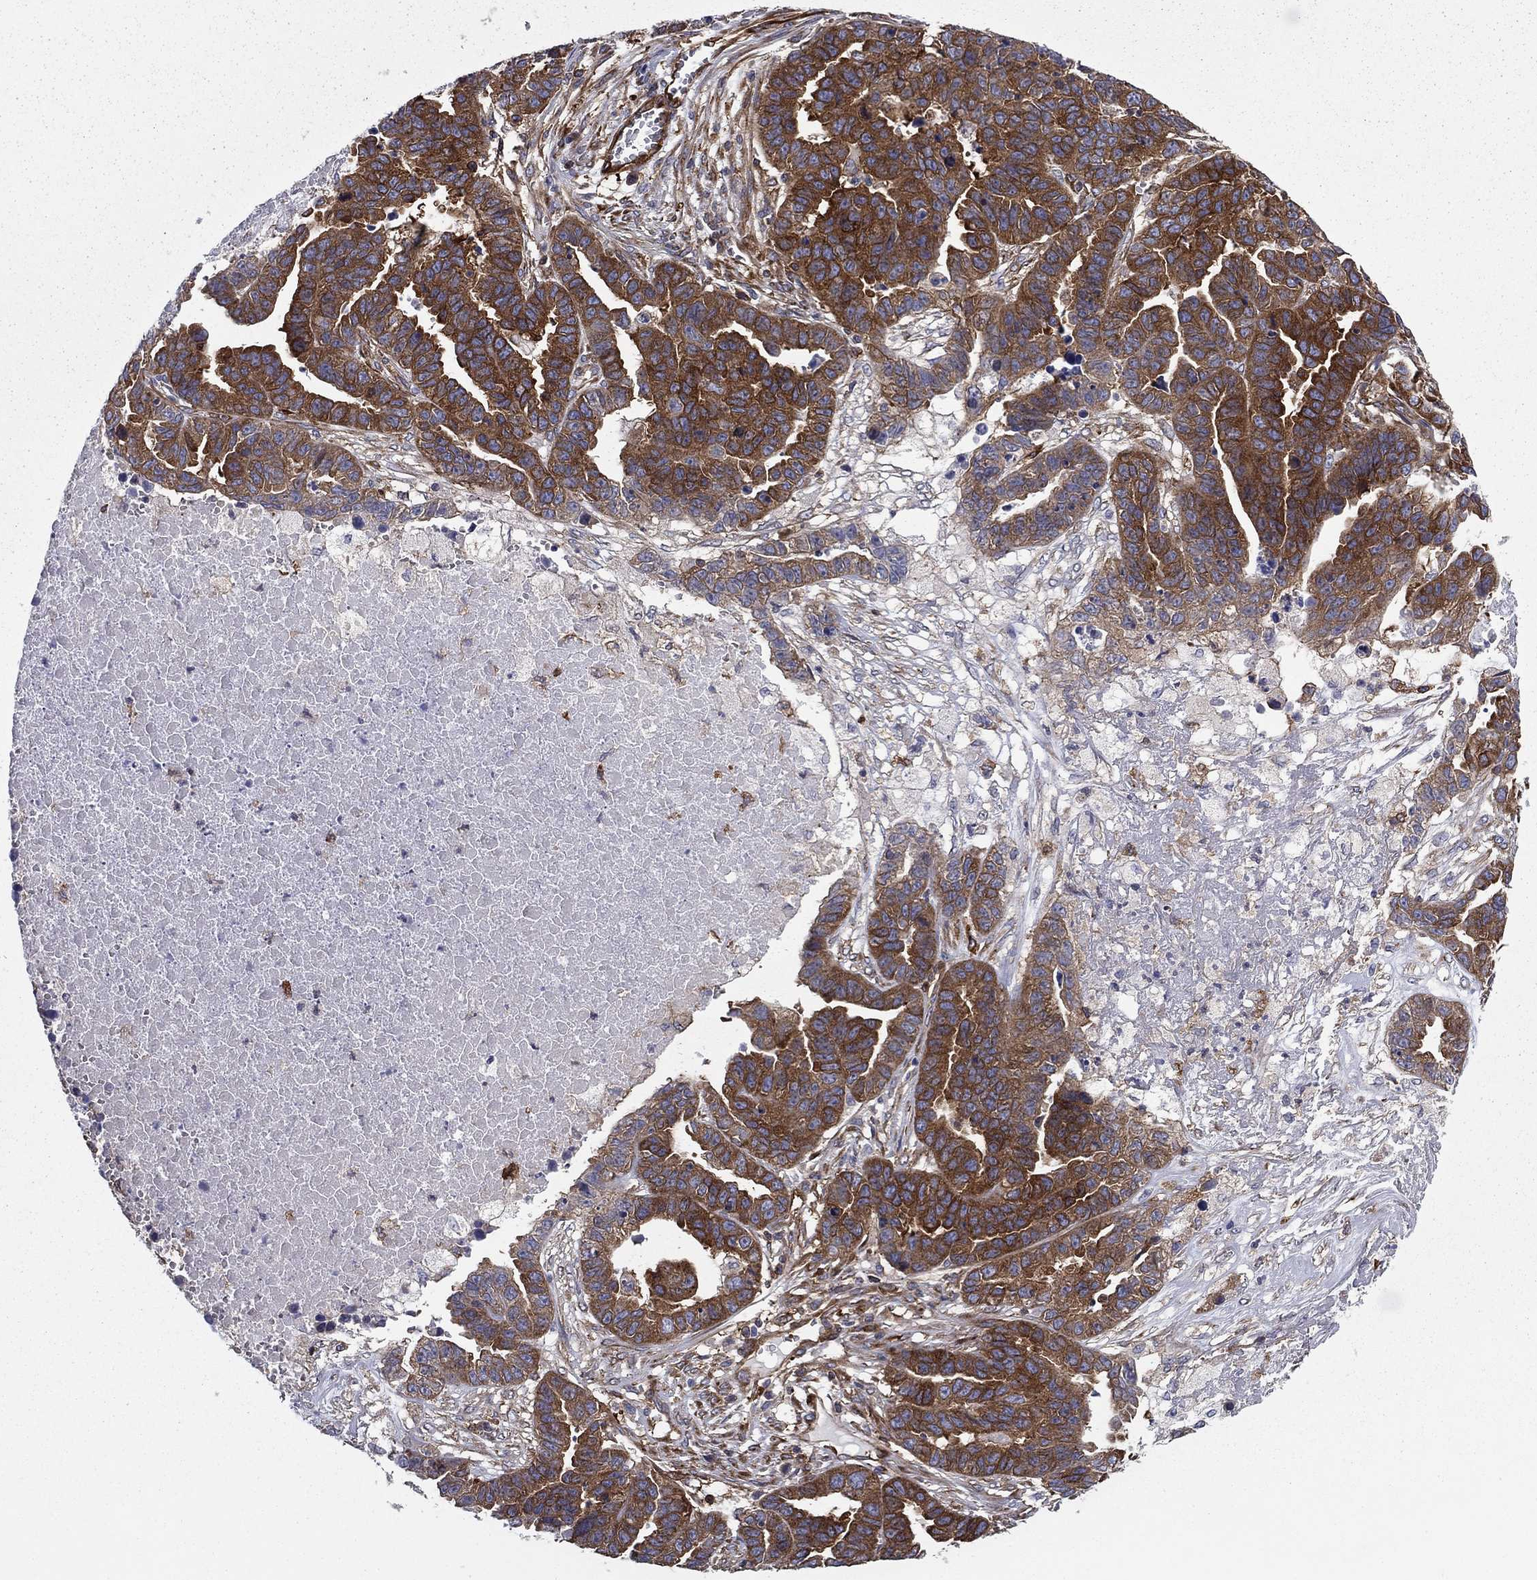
{"staining": {"intensity": "strong", "quantity": ">75%", "location": "cytoplasmic/membranous"}, "tissue": "ovarian cancer", "cell_type": "Tumor cells", "image_type": "cancer", "snomed": [{"axis": "morphology", "description": "Cystadenocarcinoma, serous, NOS"}, {"axis": "topography", "description": "Ovary"}], "caption": "Immunohistochemical staining of human ovarian cancer (serous cystadenocarcinoma) displays high levels of strong cytoplasmic/membranous staining in about >75% of tumor cells.", "gene": "EHBP1L1", "patient": {"sex": "female", "age": 87}}